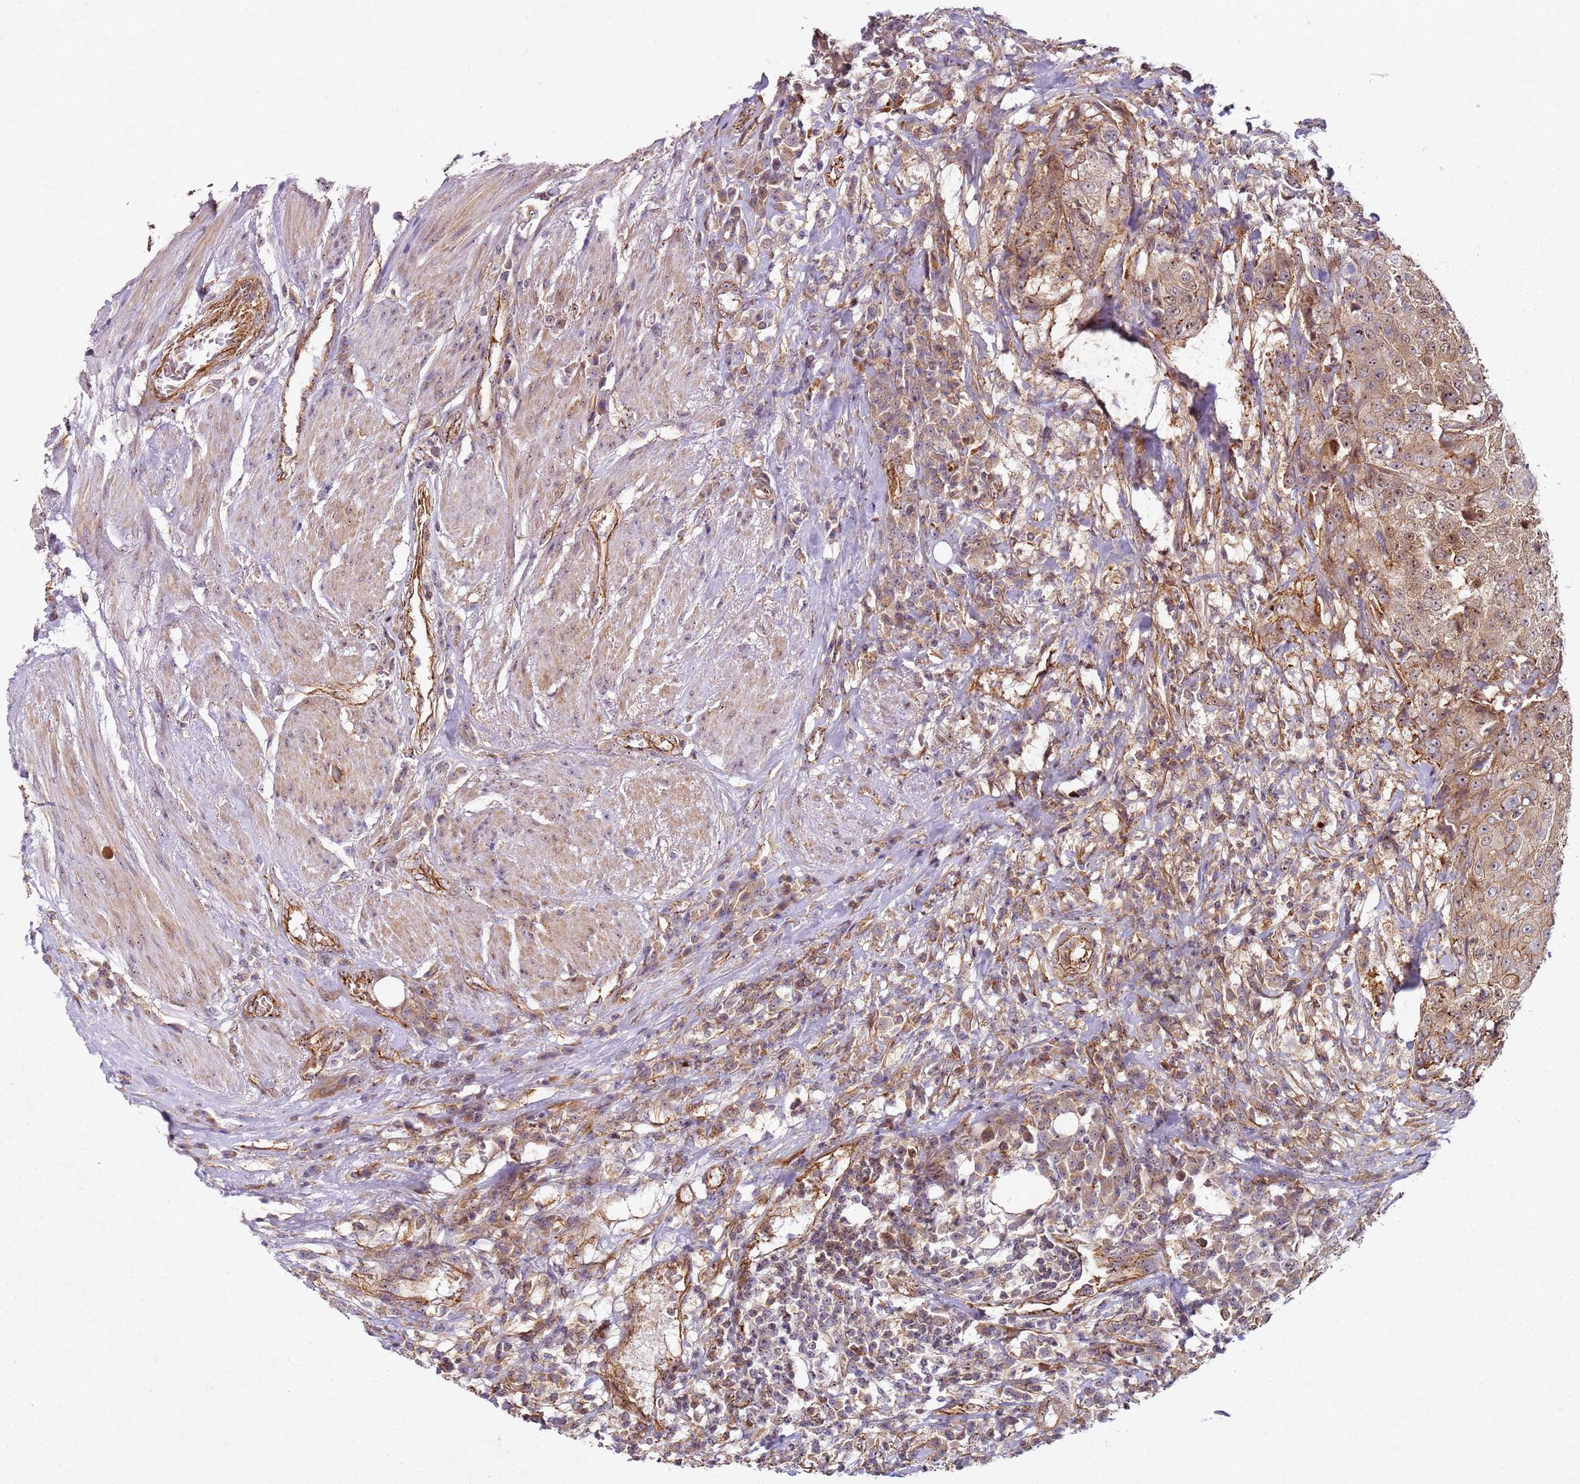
{"staining": {"intensity": "moderate", "quantity": ">75%", "location": "cytoplasmic/membranous,nuclear"}, "tissue": "urothelial cancer", "cell_type": "Tumor cells", "image_type": "cancer", "snomed": [{"axis": "morphology", "description": "Urothelial carcinoma, High grade"}, {"axis": "topography", "description": "Urinary bladder"}], "caption": "This image reveals urothelial carcinoma (high-grade) stained with IHC to label a protein in brown. The cytoplasmic/membranous and nuclear of tumor cells show moderate positivity for the protein. Nuclei are counter-stained blue.", "gene": "C2CD4B", "patient": {"sex": "female", "age": 63}}